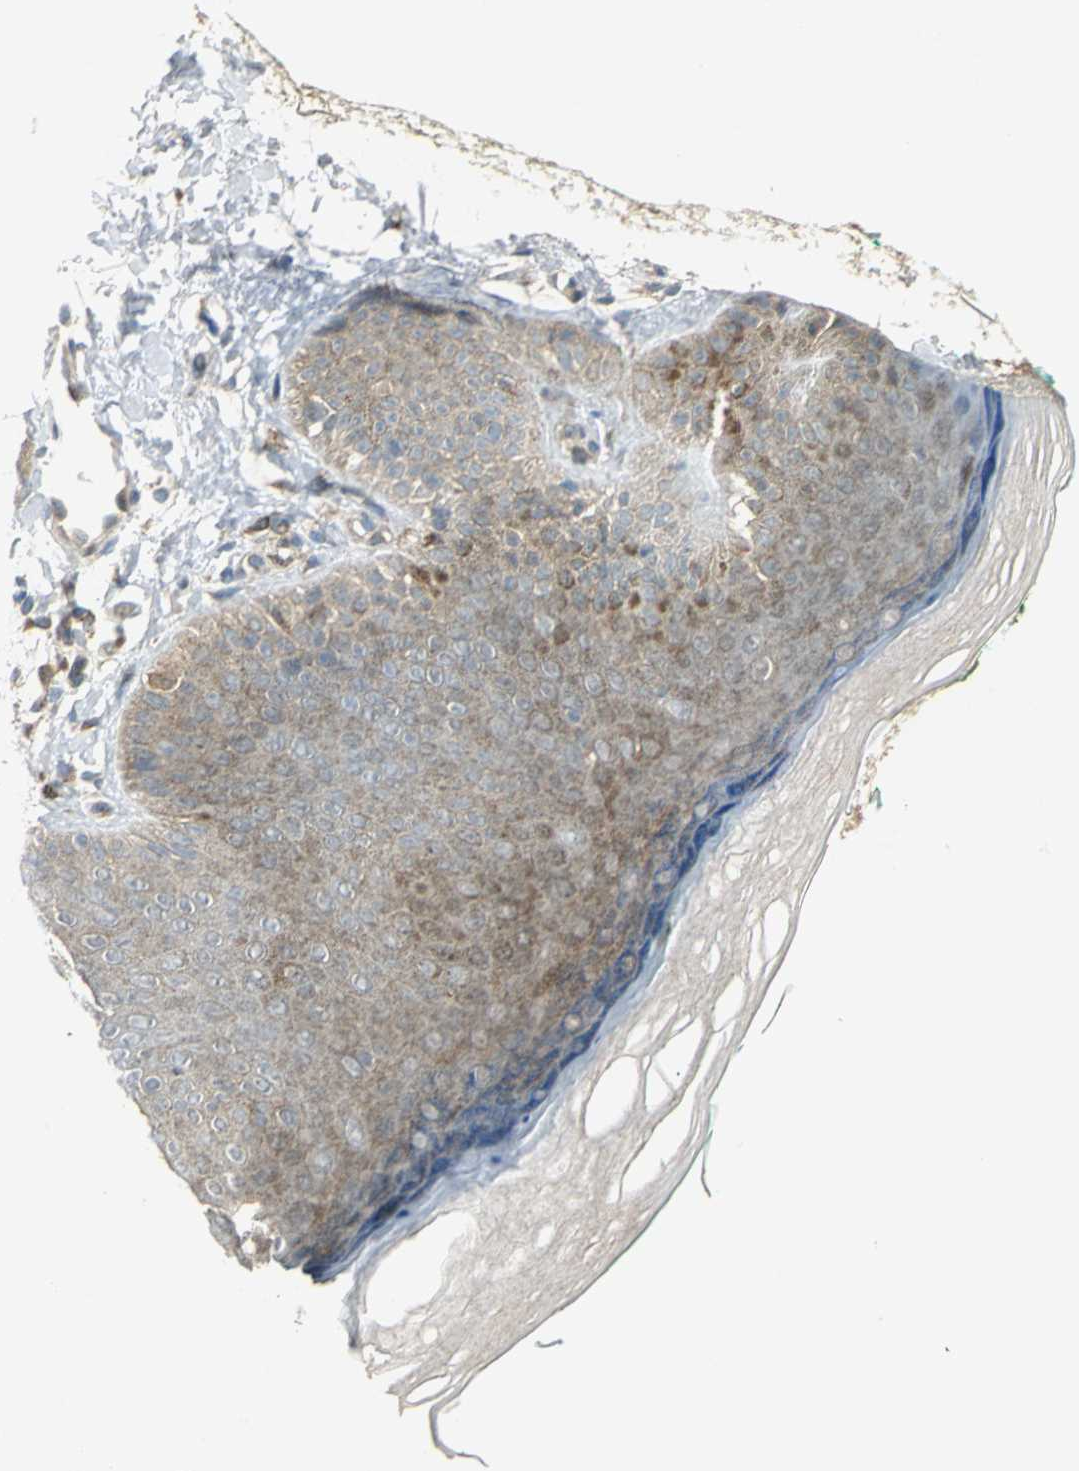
{"staining": {"intensity": "weak", "quantity": ">75%", "location": "cytoplasmic/membranous"}, "tissue": "skin", "cell_type": "Keratinocytes", "image_type": "normal", "snomed": [{"axis": "morphology", "description": "Normal tissue, NOS"}, {"axis": "topography", "description": "Skin"}], "caption": "Skin stained with immunohistochemistry (IHC) demonstrates weak cytoplasmic/membranous staining in approximately >75% of keratinocytes. (Brightfield microscopy of DAB IHC at high magnification).", "gene": "MAPK8IP3", "patient": {"sex": "male", "age": 26}}